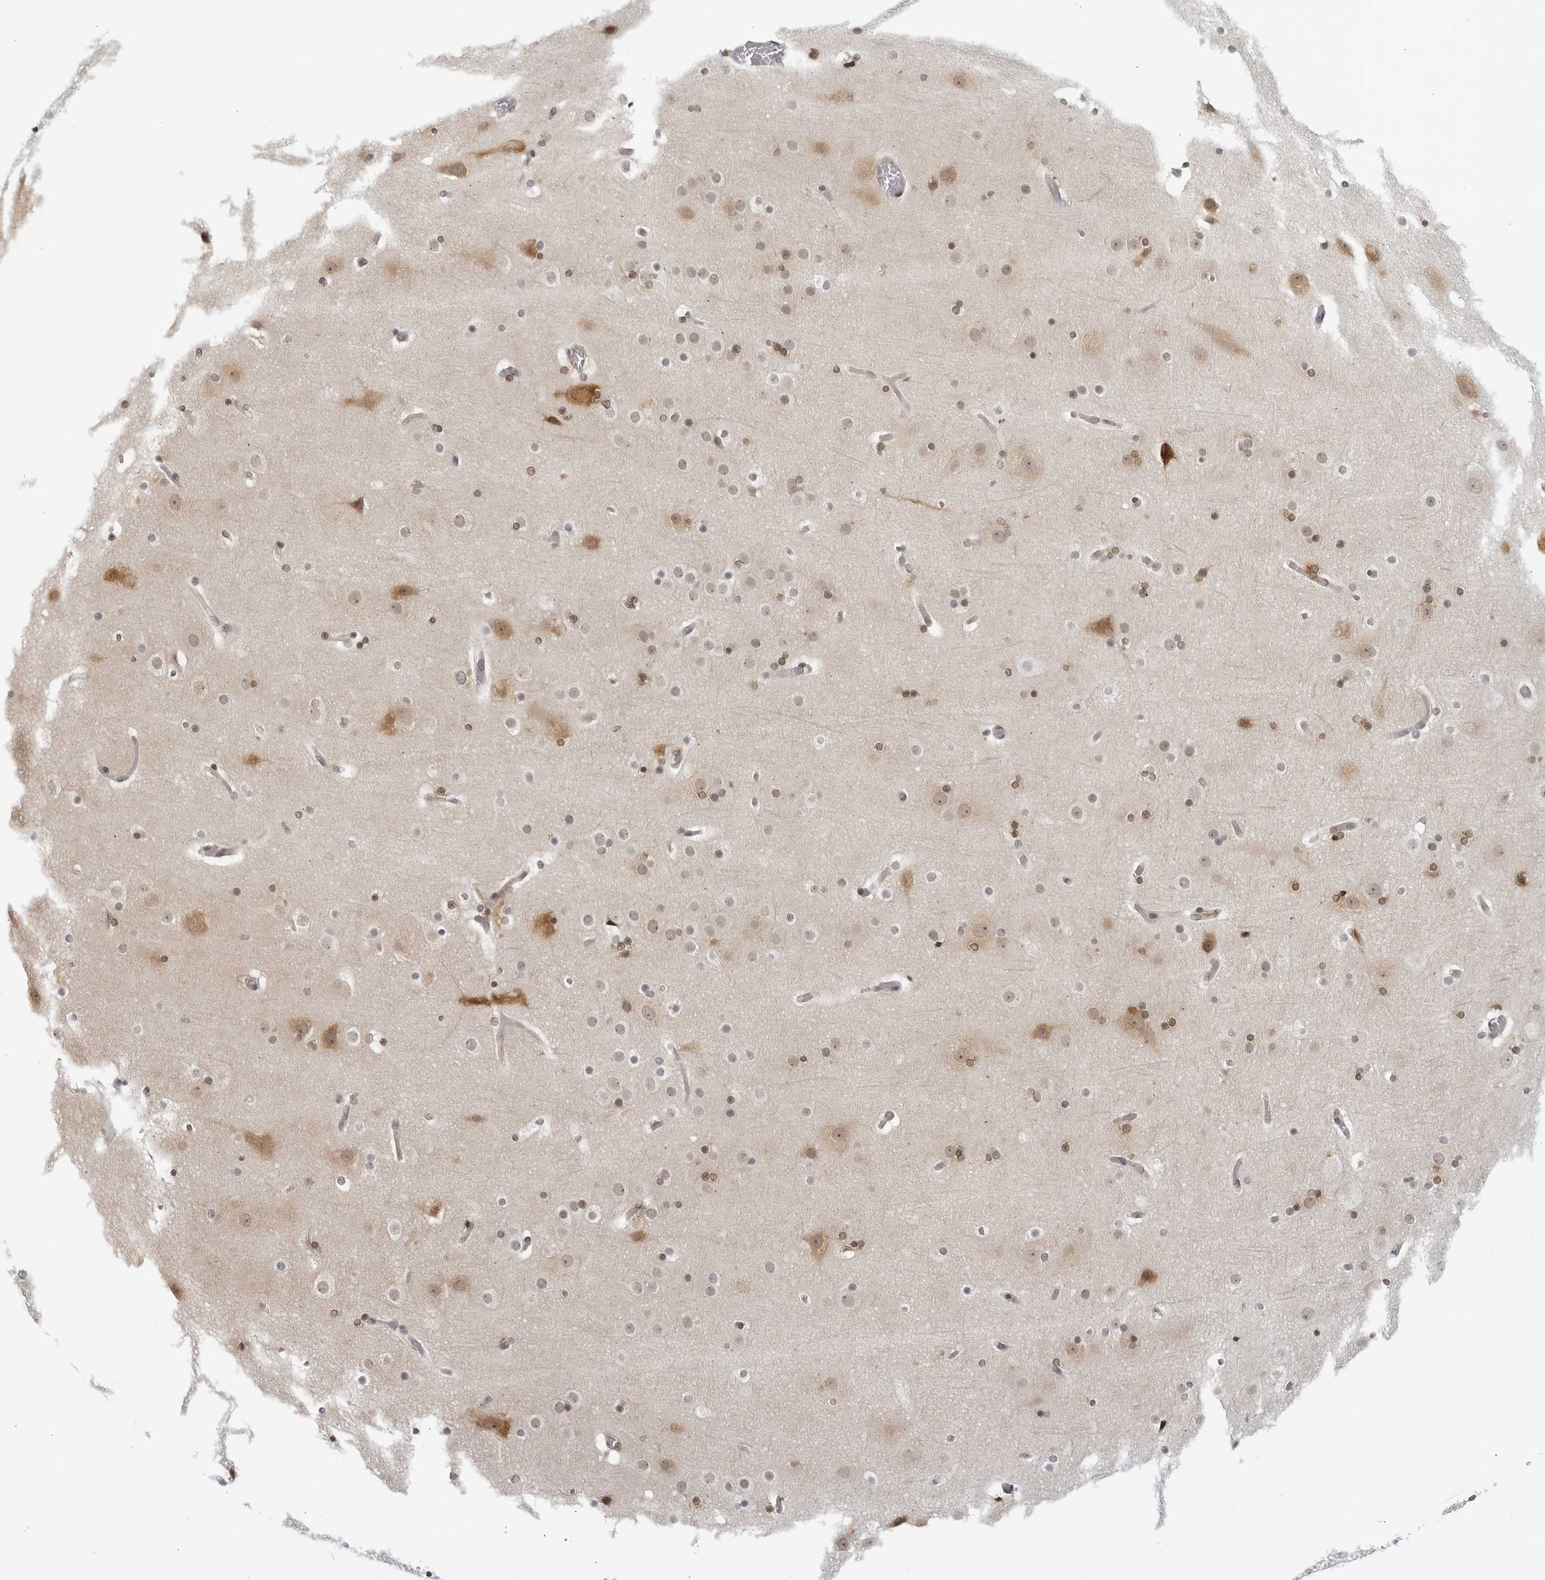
{"staining": {"intensity": "negative", "quantity": "none", "location": "none"}, "tissue": "cerebral cortex", "cell_type": "Endothelial cells", "image_type": "normal", "snomed": [{"axis": "morphology", "description": "Normal tissue, NOS"}, {"axis": "topography", "description": "Cerebral cortex"}], "caption": "Immunohistochemistry histopathology image of benign human cerebral cortex stained for a protein (brown), which exhibits no positivity in endothelial cells.", "gene": "CC2D1B", "patient": {"sex": "male", "age": 57}}